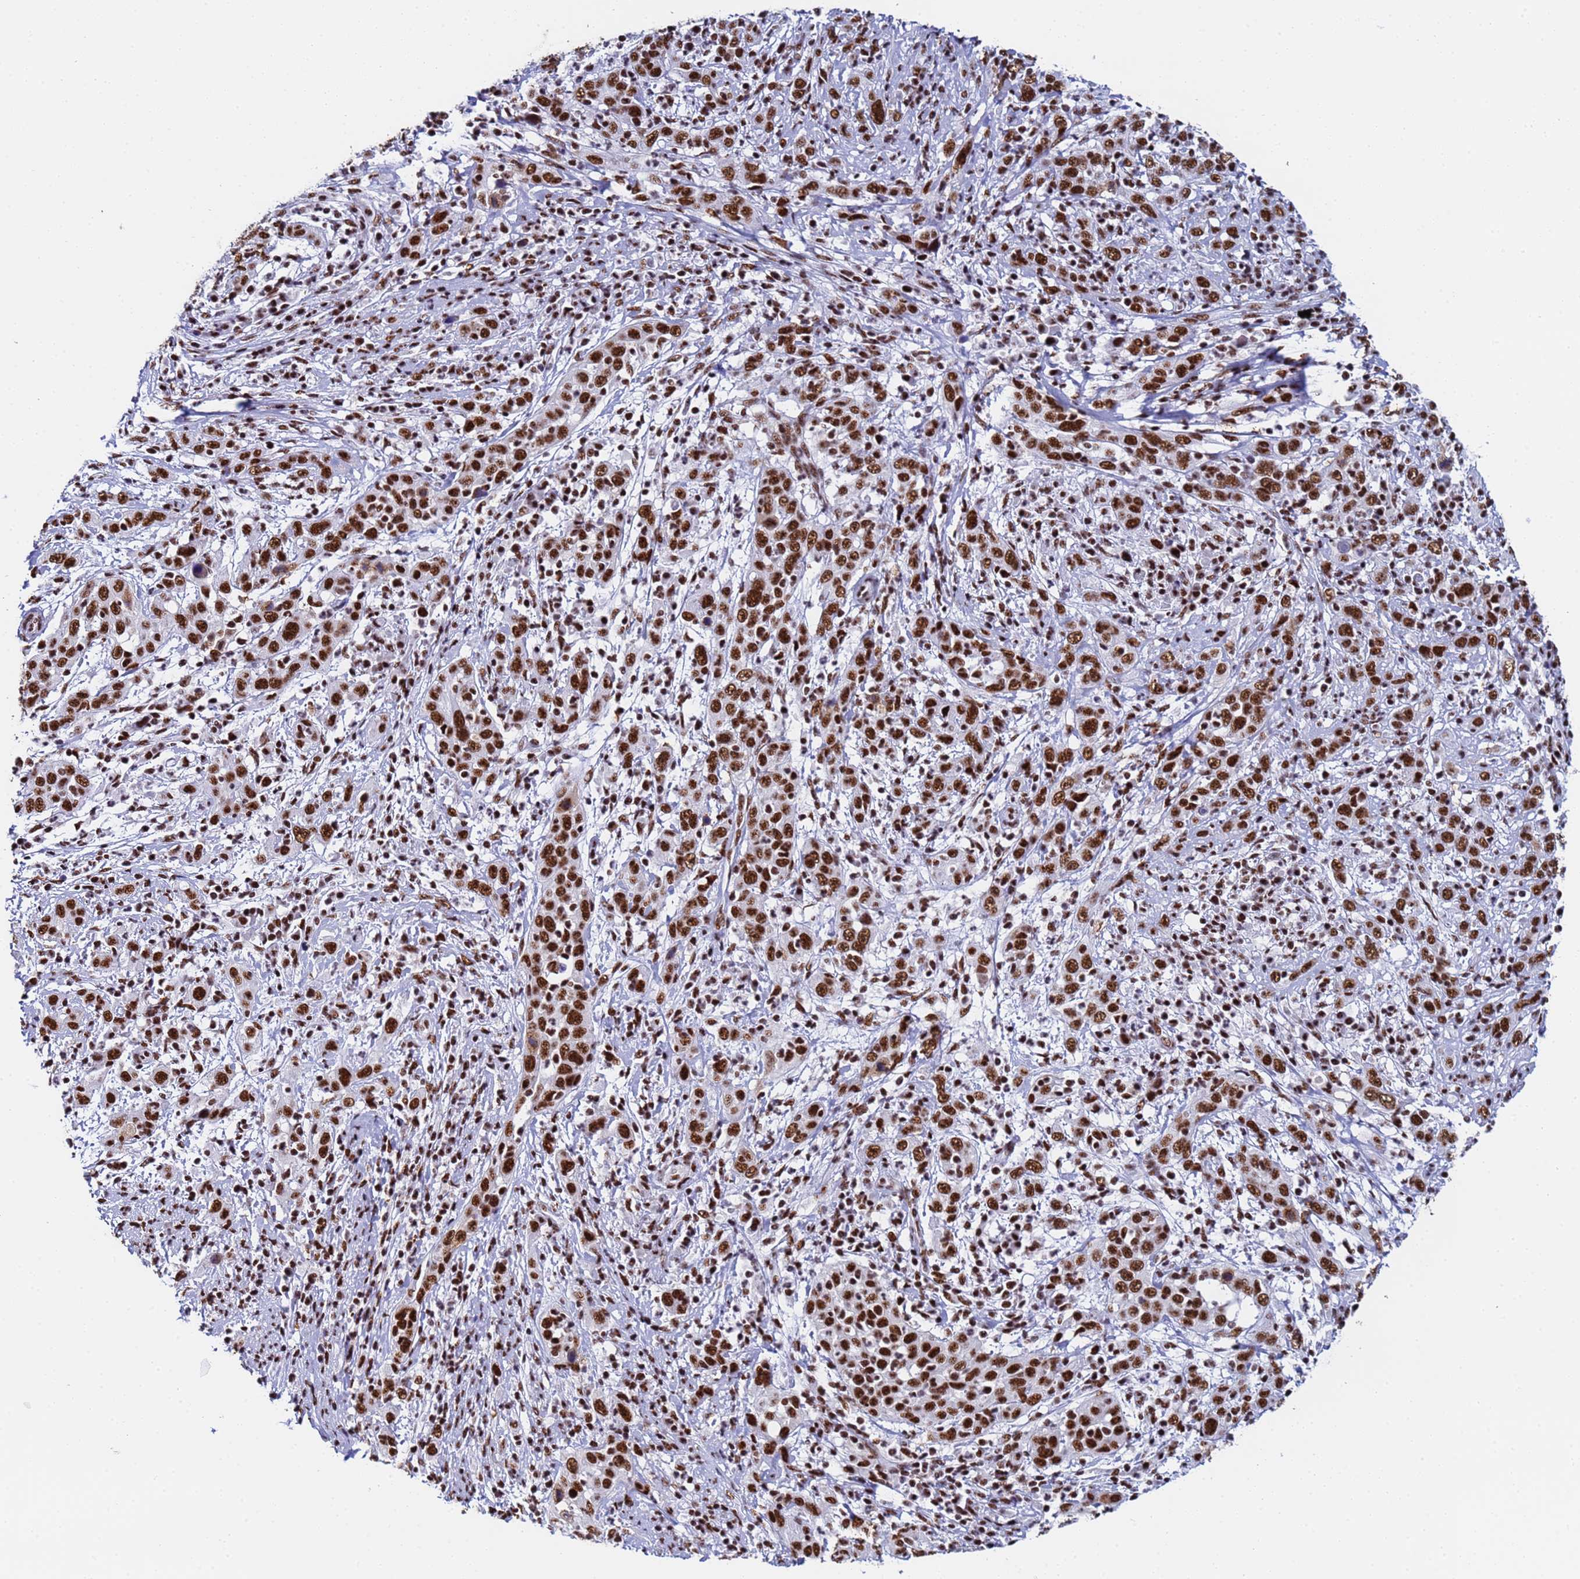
{"staining": {"intensity": "strong", "quantity": ">75%", "location": "nuclear"}, "tissue": "cervical cancer", "cell_type": "Tumor cells", "image_type": "cancer", "snomed": [{"axis": "morphology", "description": "Squamous cell carcinoma, NOS"}, {"axis": "topography", "description": "Cervix"}], "caption": "Cervical cancer stained with DAB (3,3'-diaminobenzidine) immunohistochemistry (IHC) reveals high levels of strong nuclear positivity in approximately >75% of tumor cells.", "gene": "SNRPA1", "patient": {"sex": "female", "age": 46}}